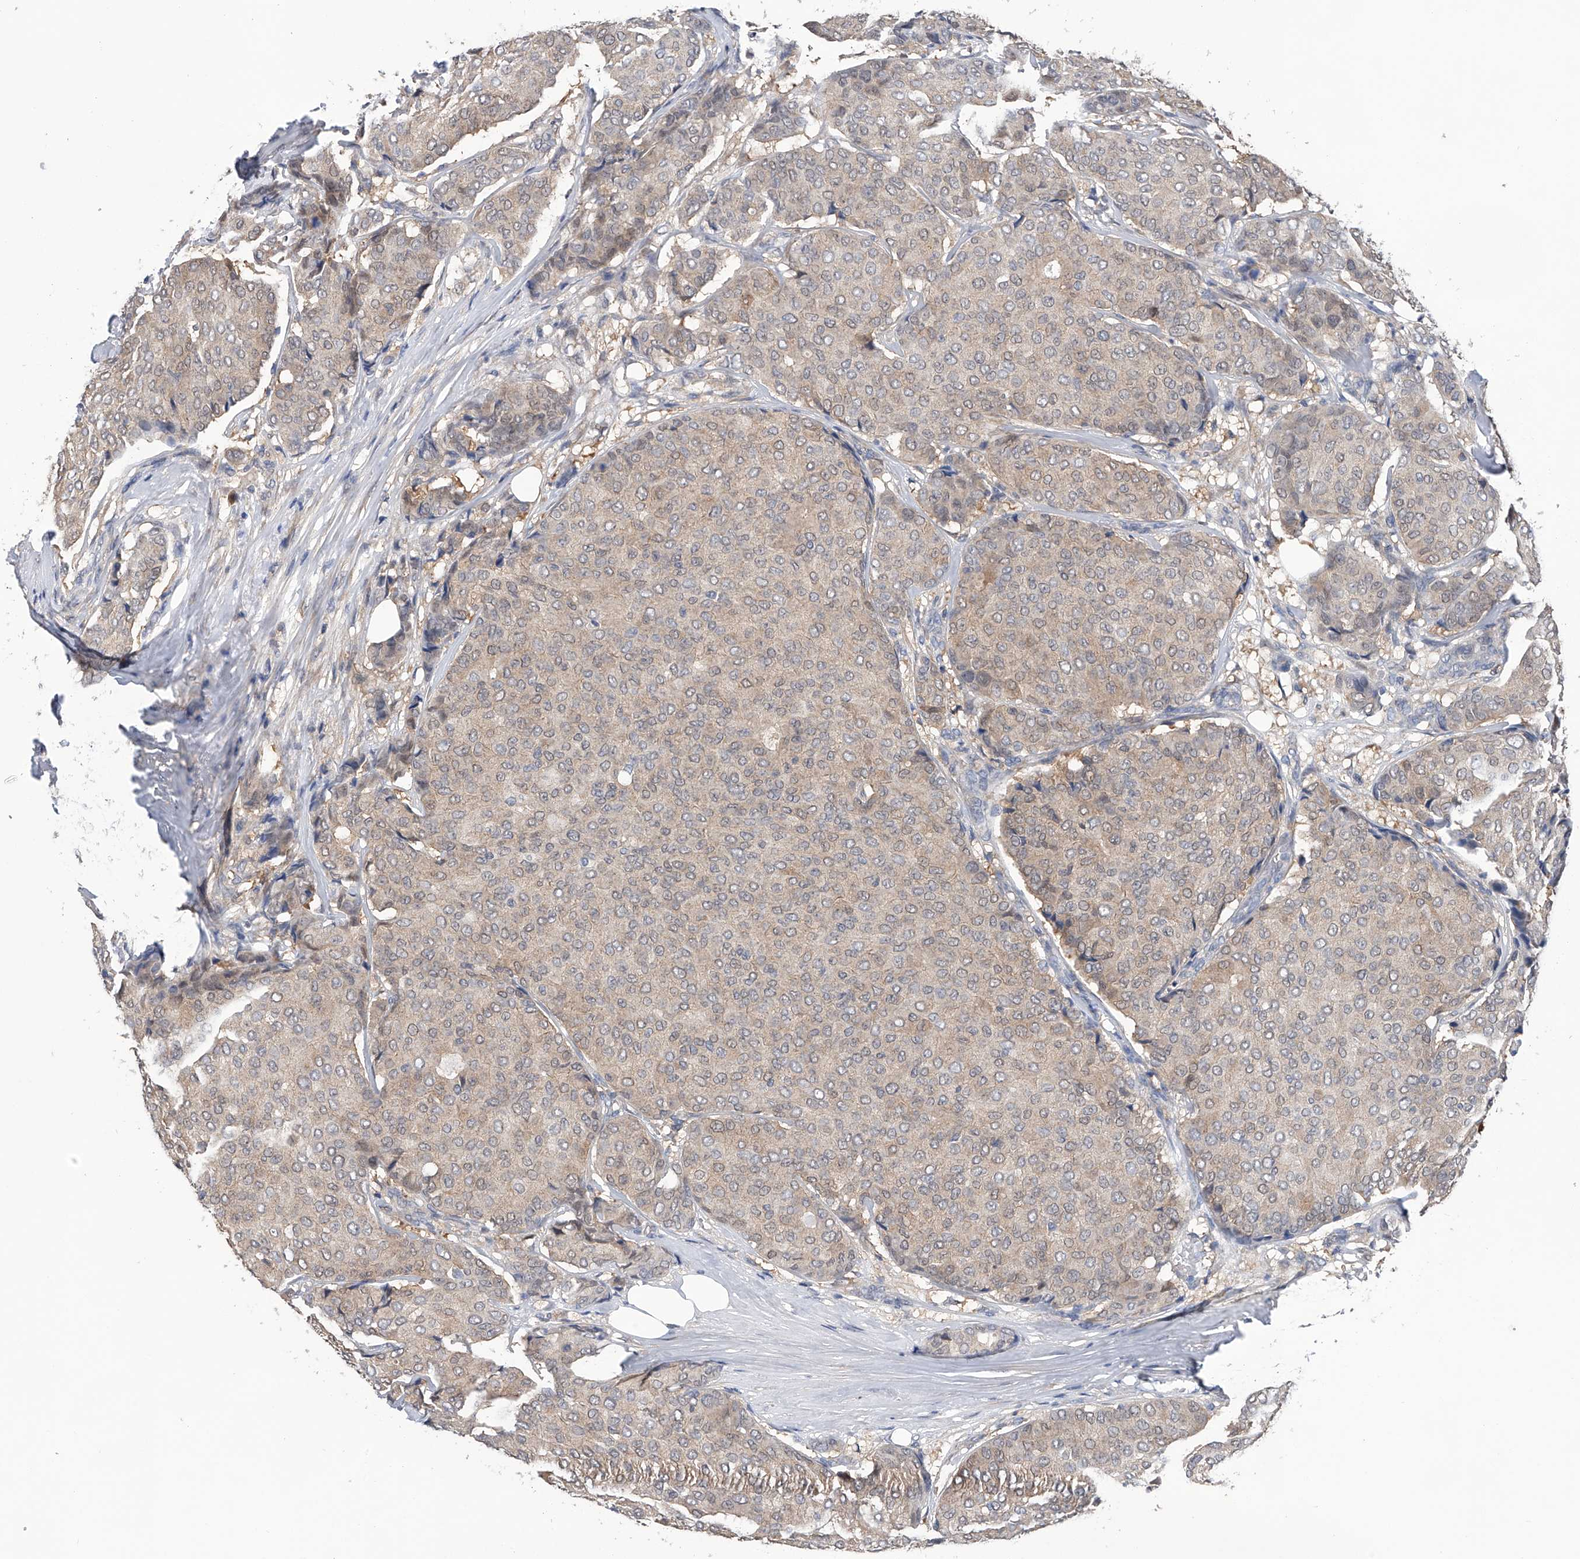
{"staining": {"intensity": "weak", "quantity": "<25%", "location": "cytoplasmic/membranous"}, "tissue": "breast cancer", "cell_type": "Tumor cells", "image_type": "cancer", "snomed": [{"axis": "morphology", "description": "Duct carcinoma"}, {"axis": "topography", "description": "Breast"}], "caption": "Micrograph shows no significant protein staining in tumor cells of breast intraductal carcinoma. (DAB IHC, high magnification).", "gene": "PGM3", "patient": {"sex": "female", "age": 75}}